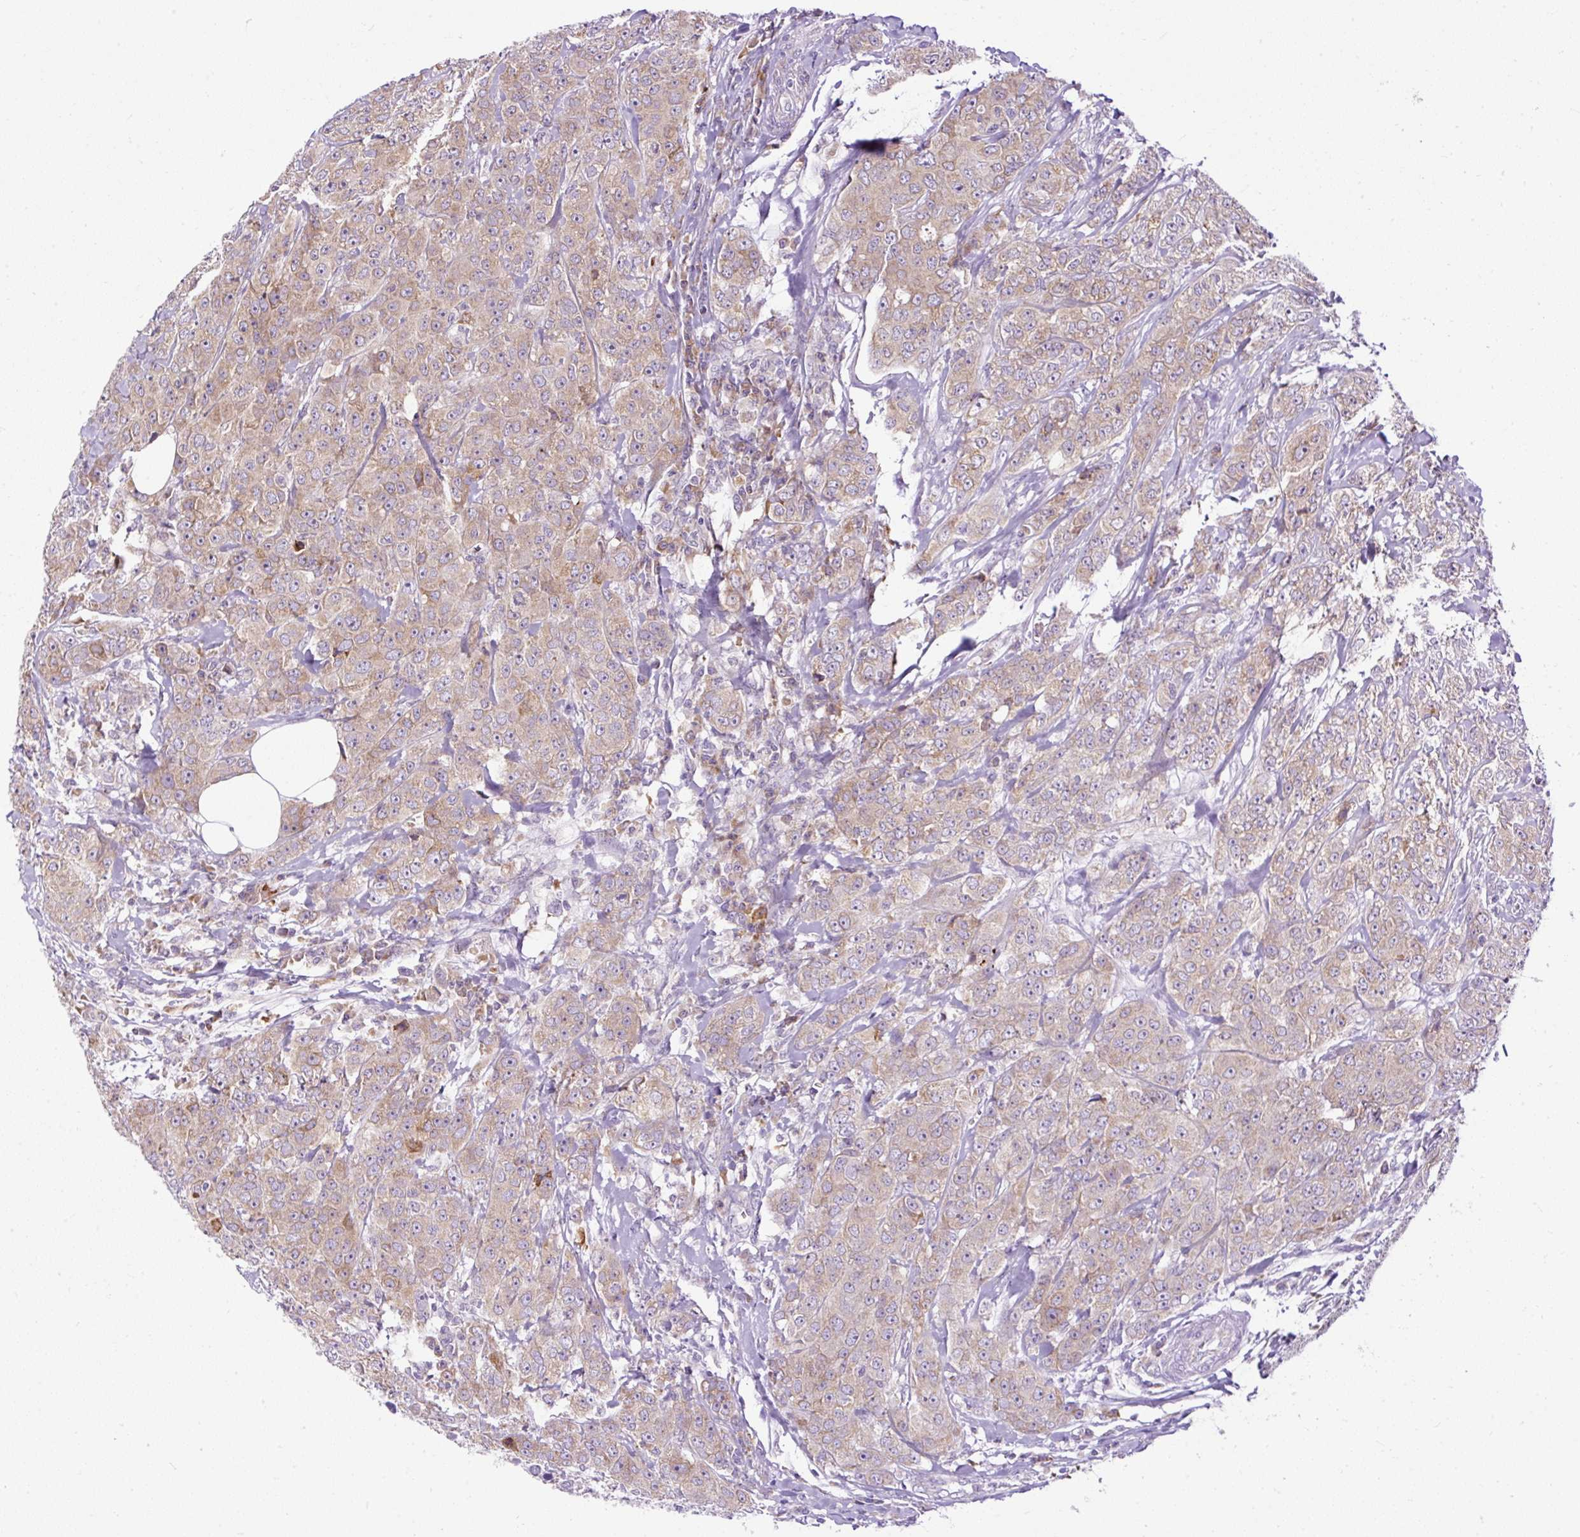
{"staining": {"intensity": "weak", "quantity": "25%-75%", "location": "cytoplasmic/membranous"}, "tissue": "breast cancer", "cell_type": "Tumor cells", "image_type": "cancer", "snomed": [{"axis": "morphology", "description": "Duct carcinoma"}, {"axis": "topography", "description": "Breast"}], "caption": "Protein expression analysis of human intraductal carcinoma (breast) reveals weak cytoplasmic/membranous staining in approximately 25%-75% of tumor cells.", "gene": "FMC1", "patient": {"sex": "female", "age": 43}}